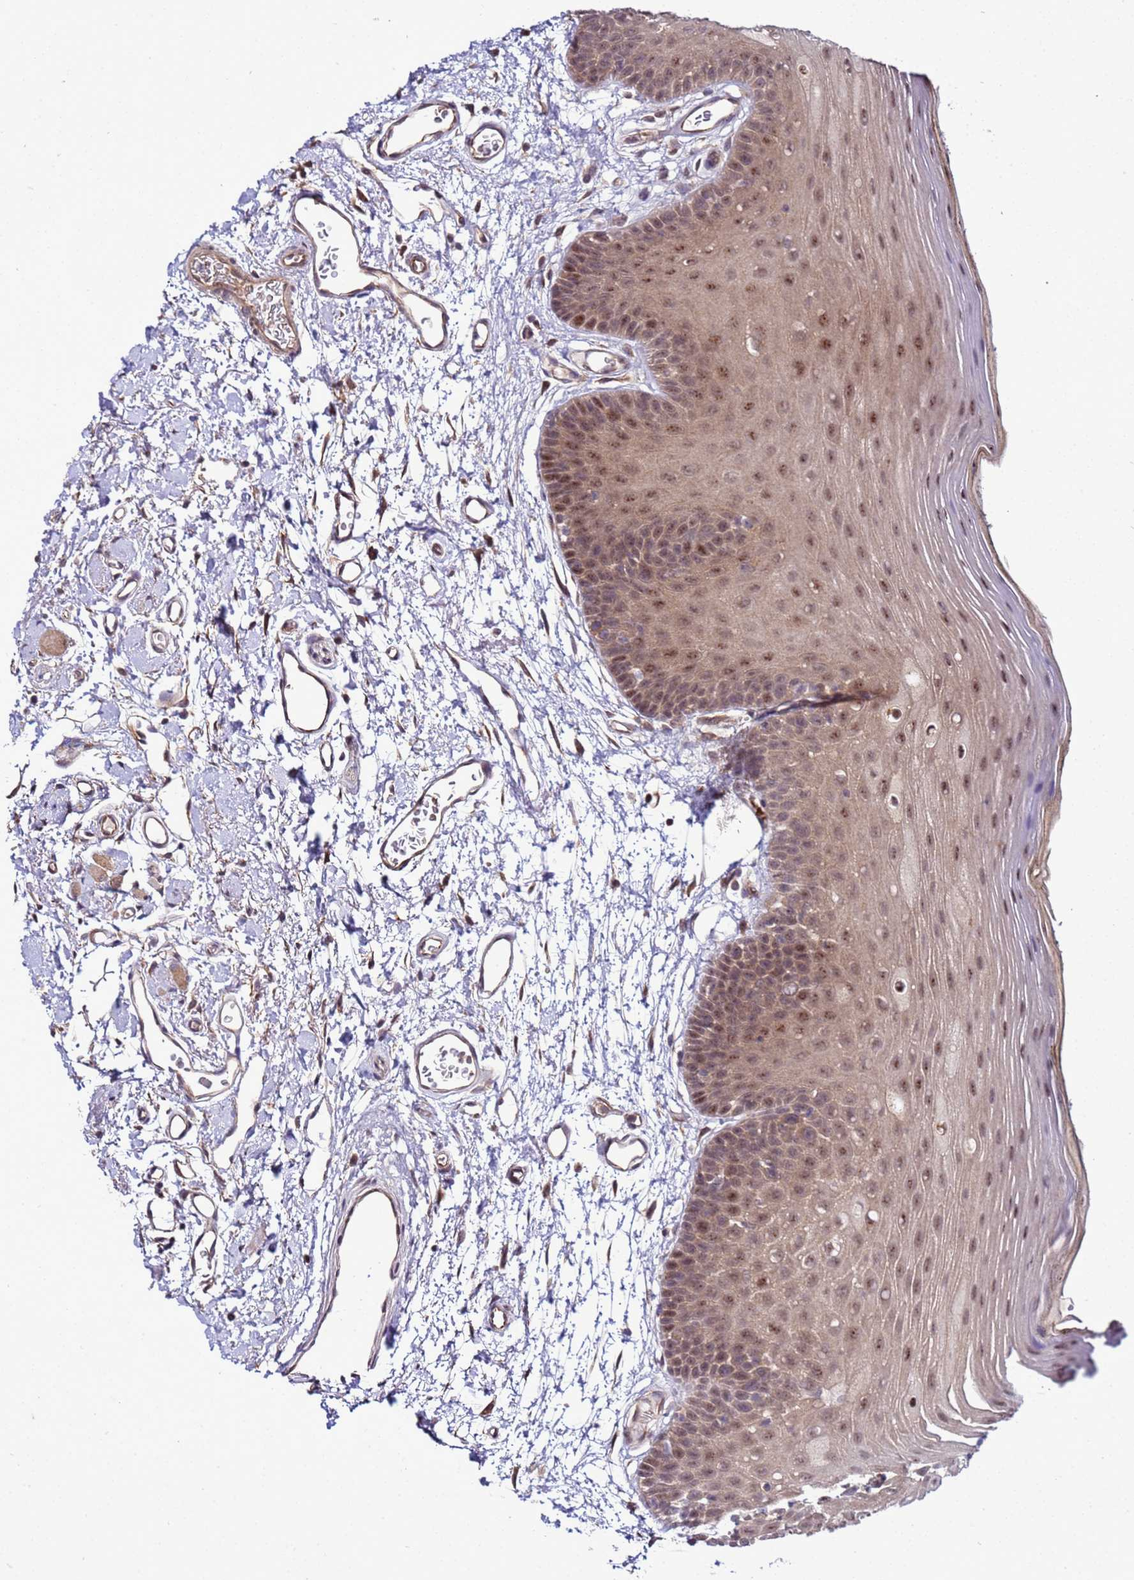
{"staining": {"intensity": "moderate", "quantity": ">75%", "location": "cytoplasmic/membranous,nuclear"}, "tissue": "oral mucosa", "cell_type": "Squamous epithelial cells", "image_type": "normal", "snomed": [{"axis": "morphology", "description": "Normal tissue, NOS"}, {"axis": "topography", "description": "Oral tissue"}, {"axis": "topography", "description": "Tounge, NOS"}], "caption": "DAB immunohistochemical staining of normal human oral mucosa shows moderate cytoplasmic/membranous,nuclear protein positivity in approximately >75% of squamous epithelial cells. (DAB IHC, brown staining for protein, blue staining for nuclei).", "gene": "GEN1", "patient": {"sex": "female", "age": 81}}